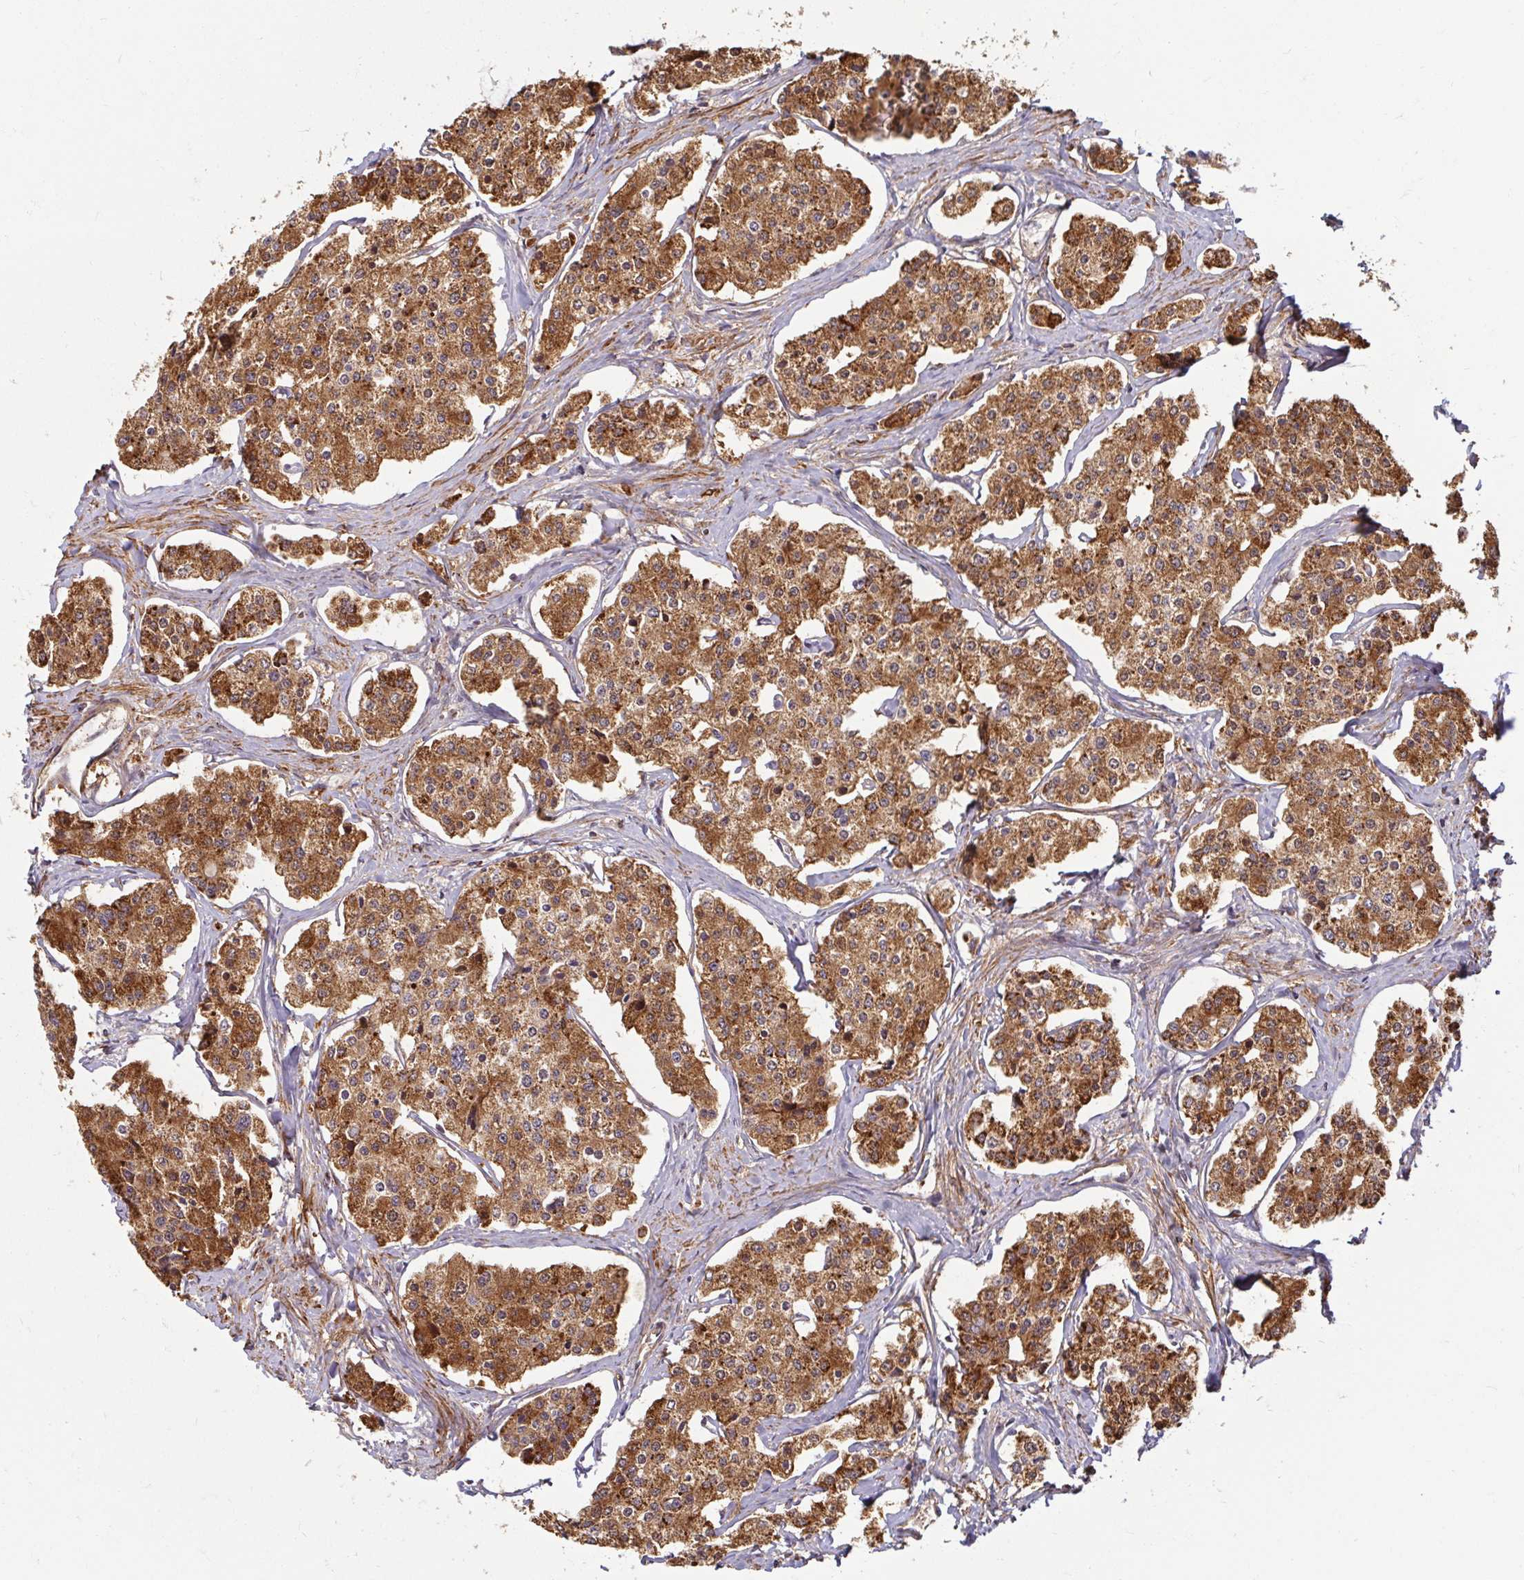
{"staining": {"intensity": "strong", "quantity": ">75%", "location": "cytoplasmic/membranous"}, "tissue": "carcinoid", "cell_type": "Tumor cells", "image_type": "cancer", "snomed": [{"axis": "morphology", "description": "Carcinoid, malignant, NOS"}, {"axis": "topography", "description": "Small intestine"}], "caption": "Approximately >75% of tumor cells in human carcinoid exhibit strong cytoplasmic/membranous protein positivity as visualized by brown immunohistochemical staining.", "gene": "BTF3", "patient": {"sex": "female", "age": 65}}